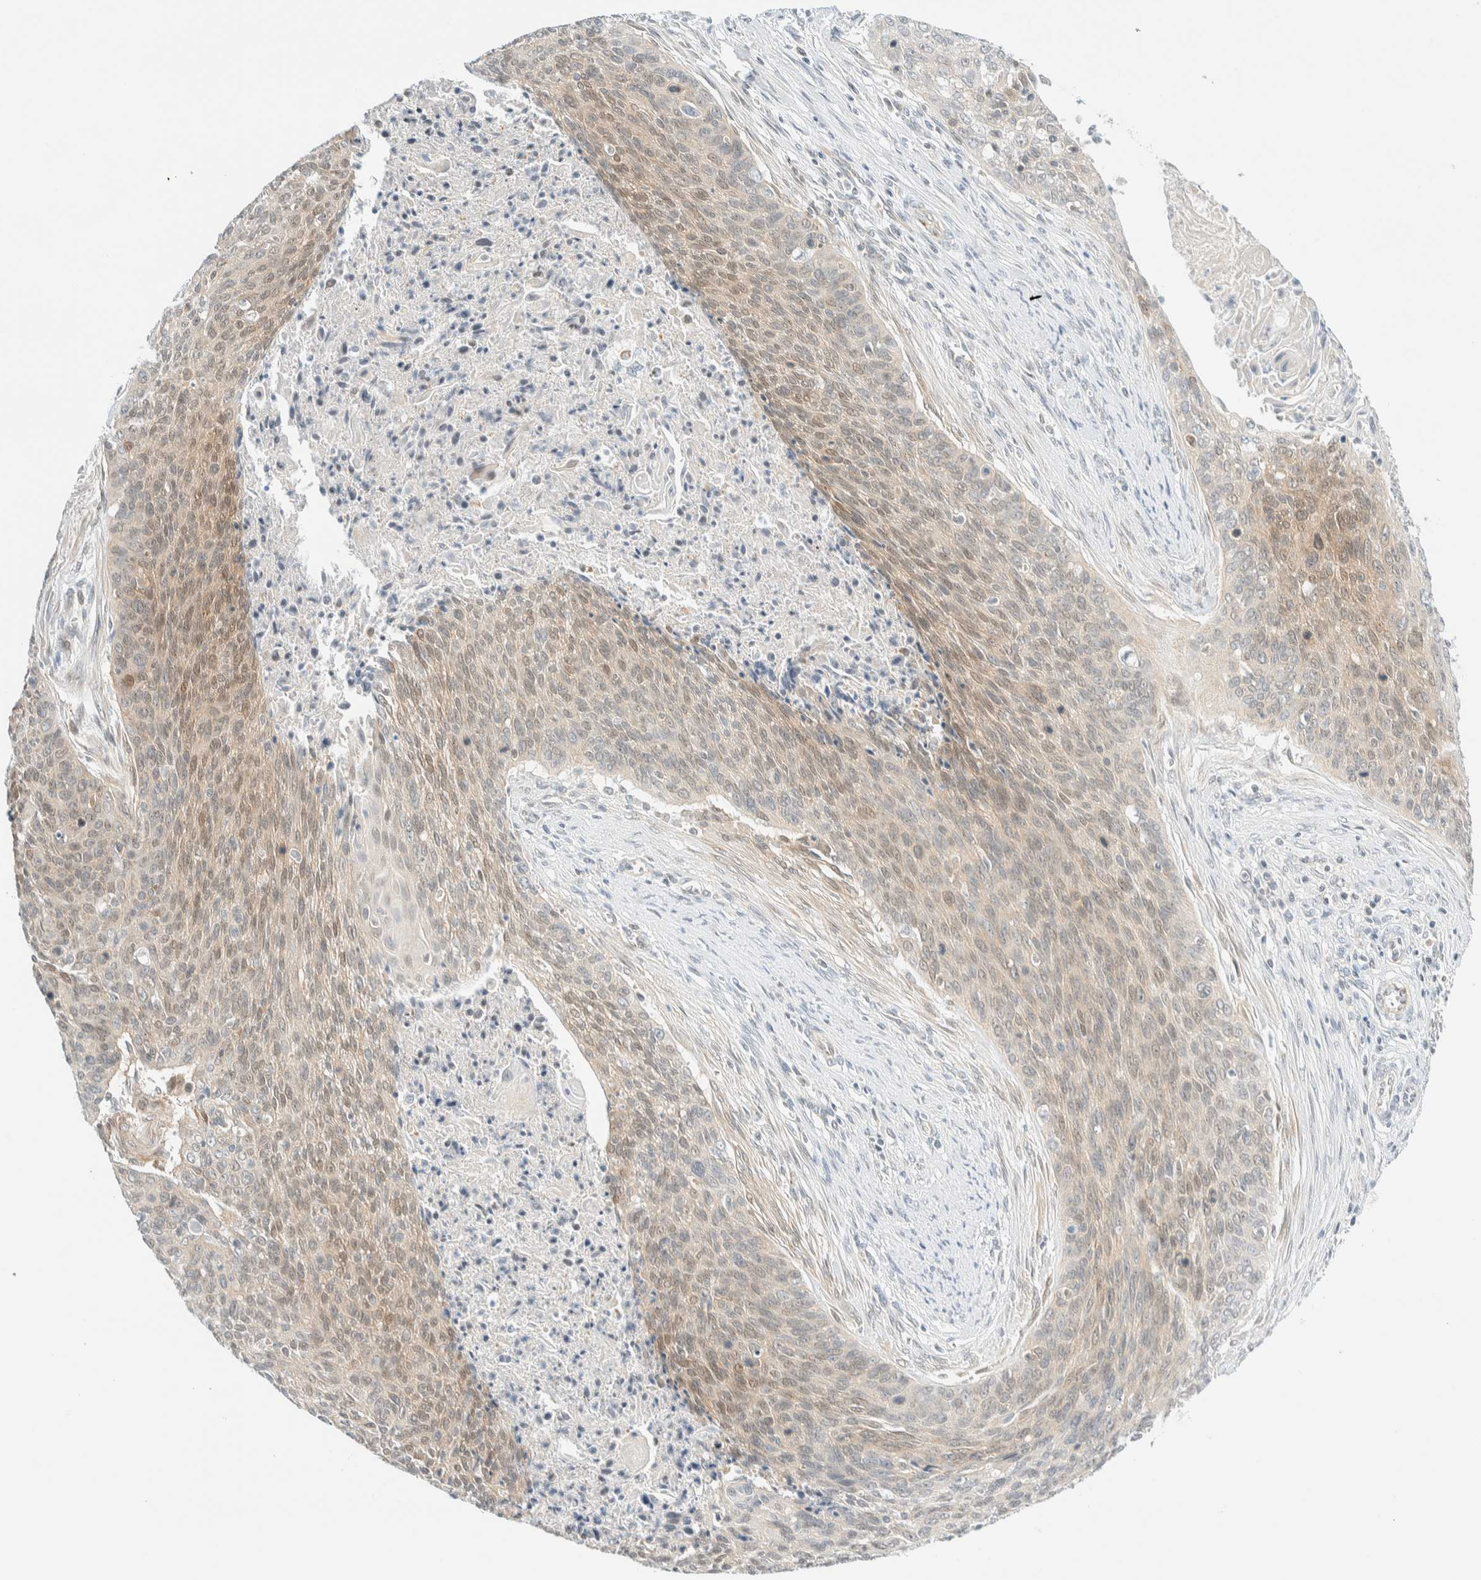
{"staining": {"intensity": "weak", "quantity": "25%-75%", "location": "cytoplasmic/membranous,nuclear"}, "tissue": "cervical cancer", "cell_type": "Tumor cells", "image_type": "cancer", "snomed": [{"axis": "morphology", "description": "Squamous cell carcinoma, NOS"}, {"axis": "topography", "description": "Cervix"}], "caption": "Squamous cell carcinoma (cervical) stained with a protein marker demonstrates weak staining in tumor cells.", "gene": "PCYT2", "patient": {"sex": "female", "age": 55}}